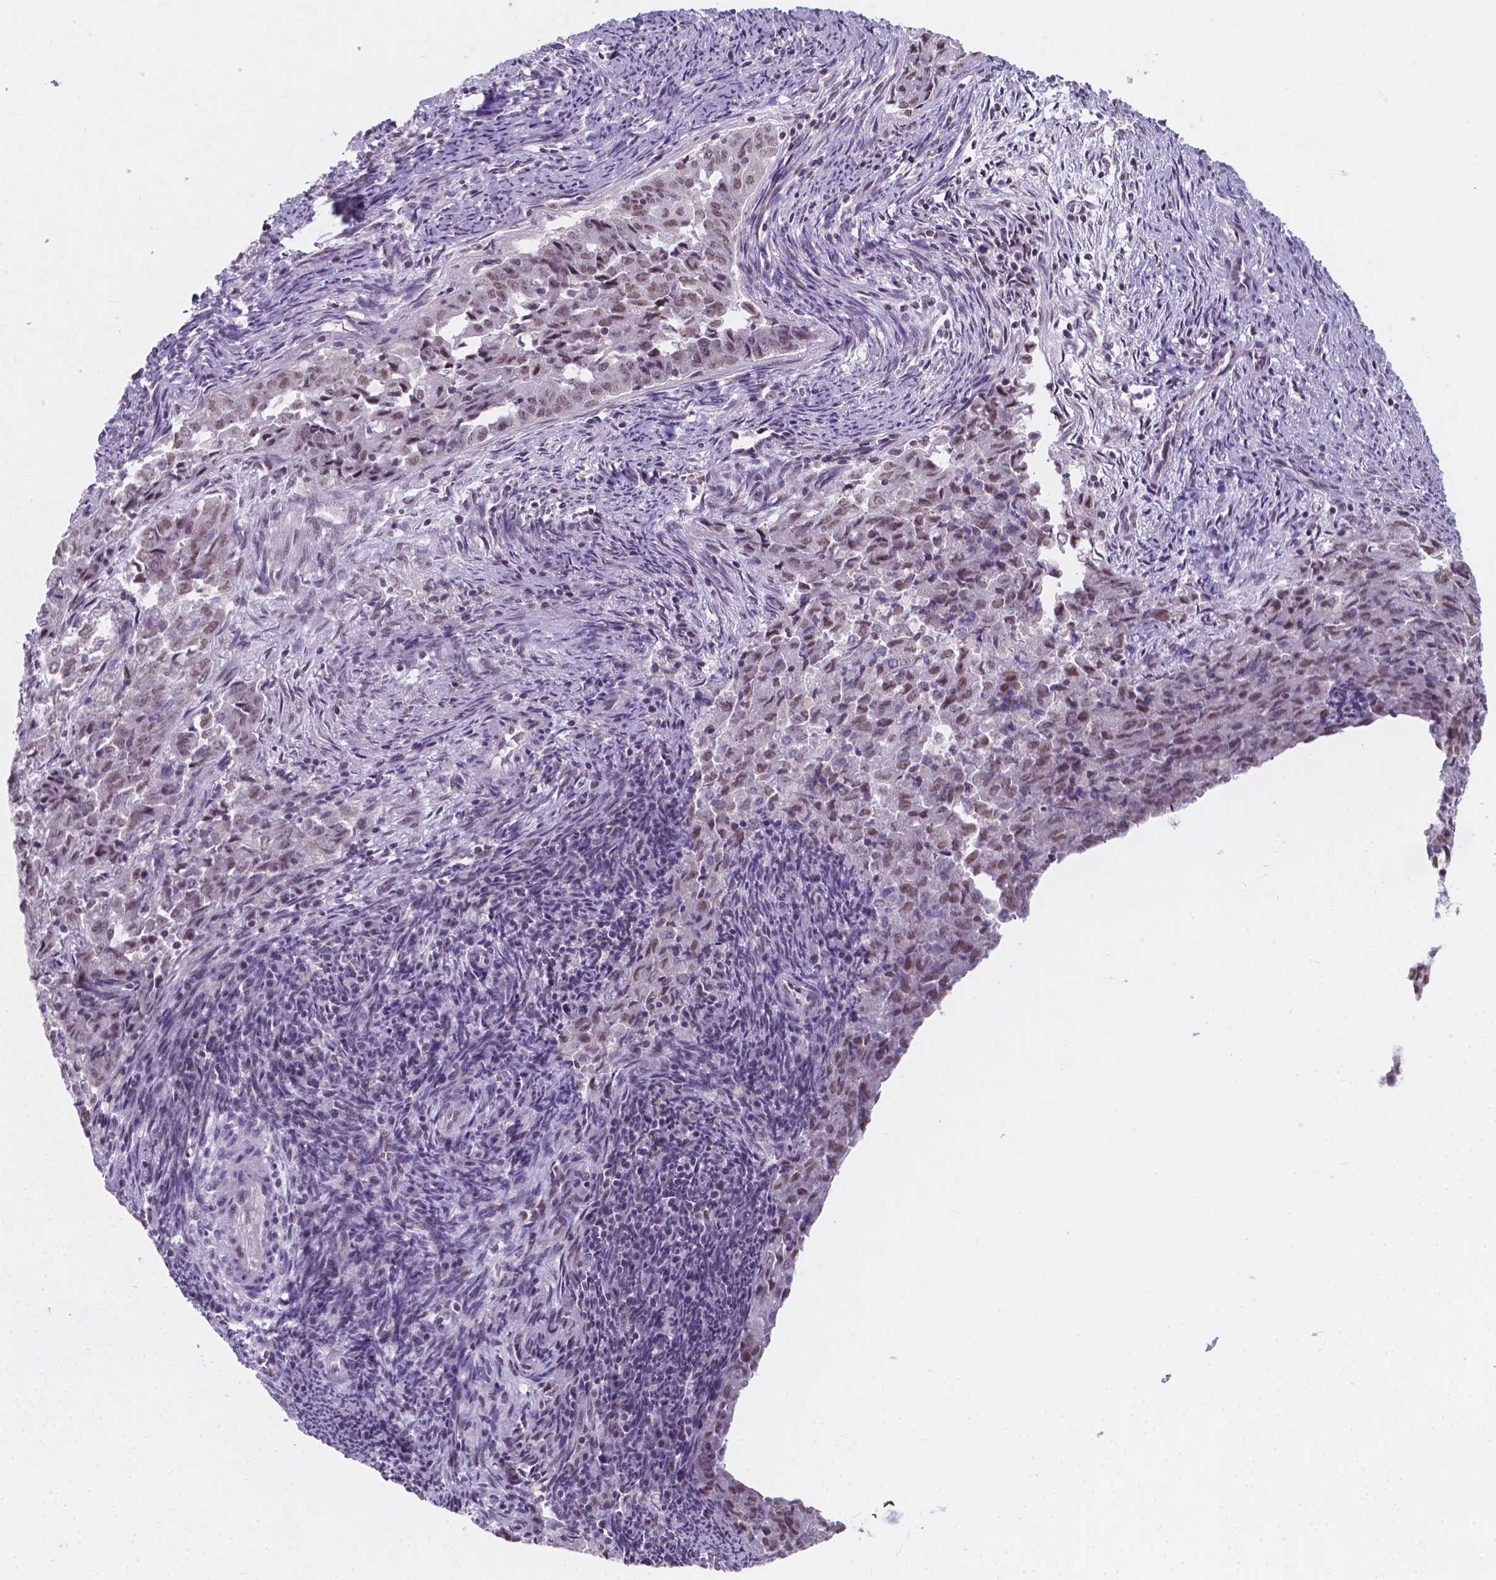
{"staining": {"intensity": "moderate", "quantity": "25%-75%", "location": "nuclear"}, "tissue": "endometrial cancer", "cell_type": "Tumor cells", "image_type": "cancer", "snomed": [{"axis": "morphology", "description": "Adenocarcinoma, NOS"}, {"axis": "topography", "description": "Endometrium"}], "caption": "DAB immunohistochemical staining of endometrial adenocarcinoma shows moderate nuclear protein expression in approximately 25%-75% of tumor cells.", "gene": "BCAS2", "patient": {"sex": "female", "age": 72}}